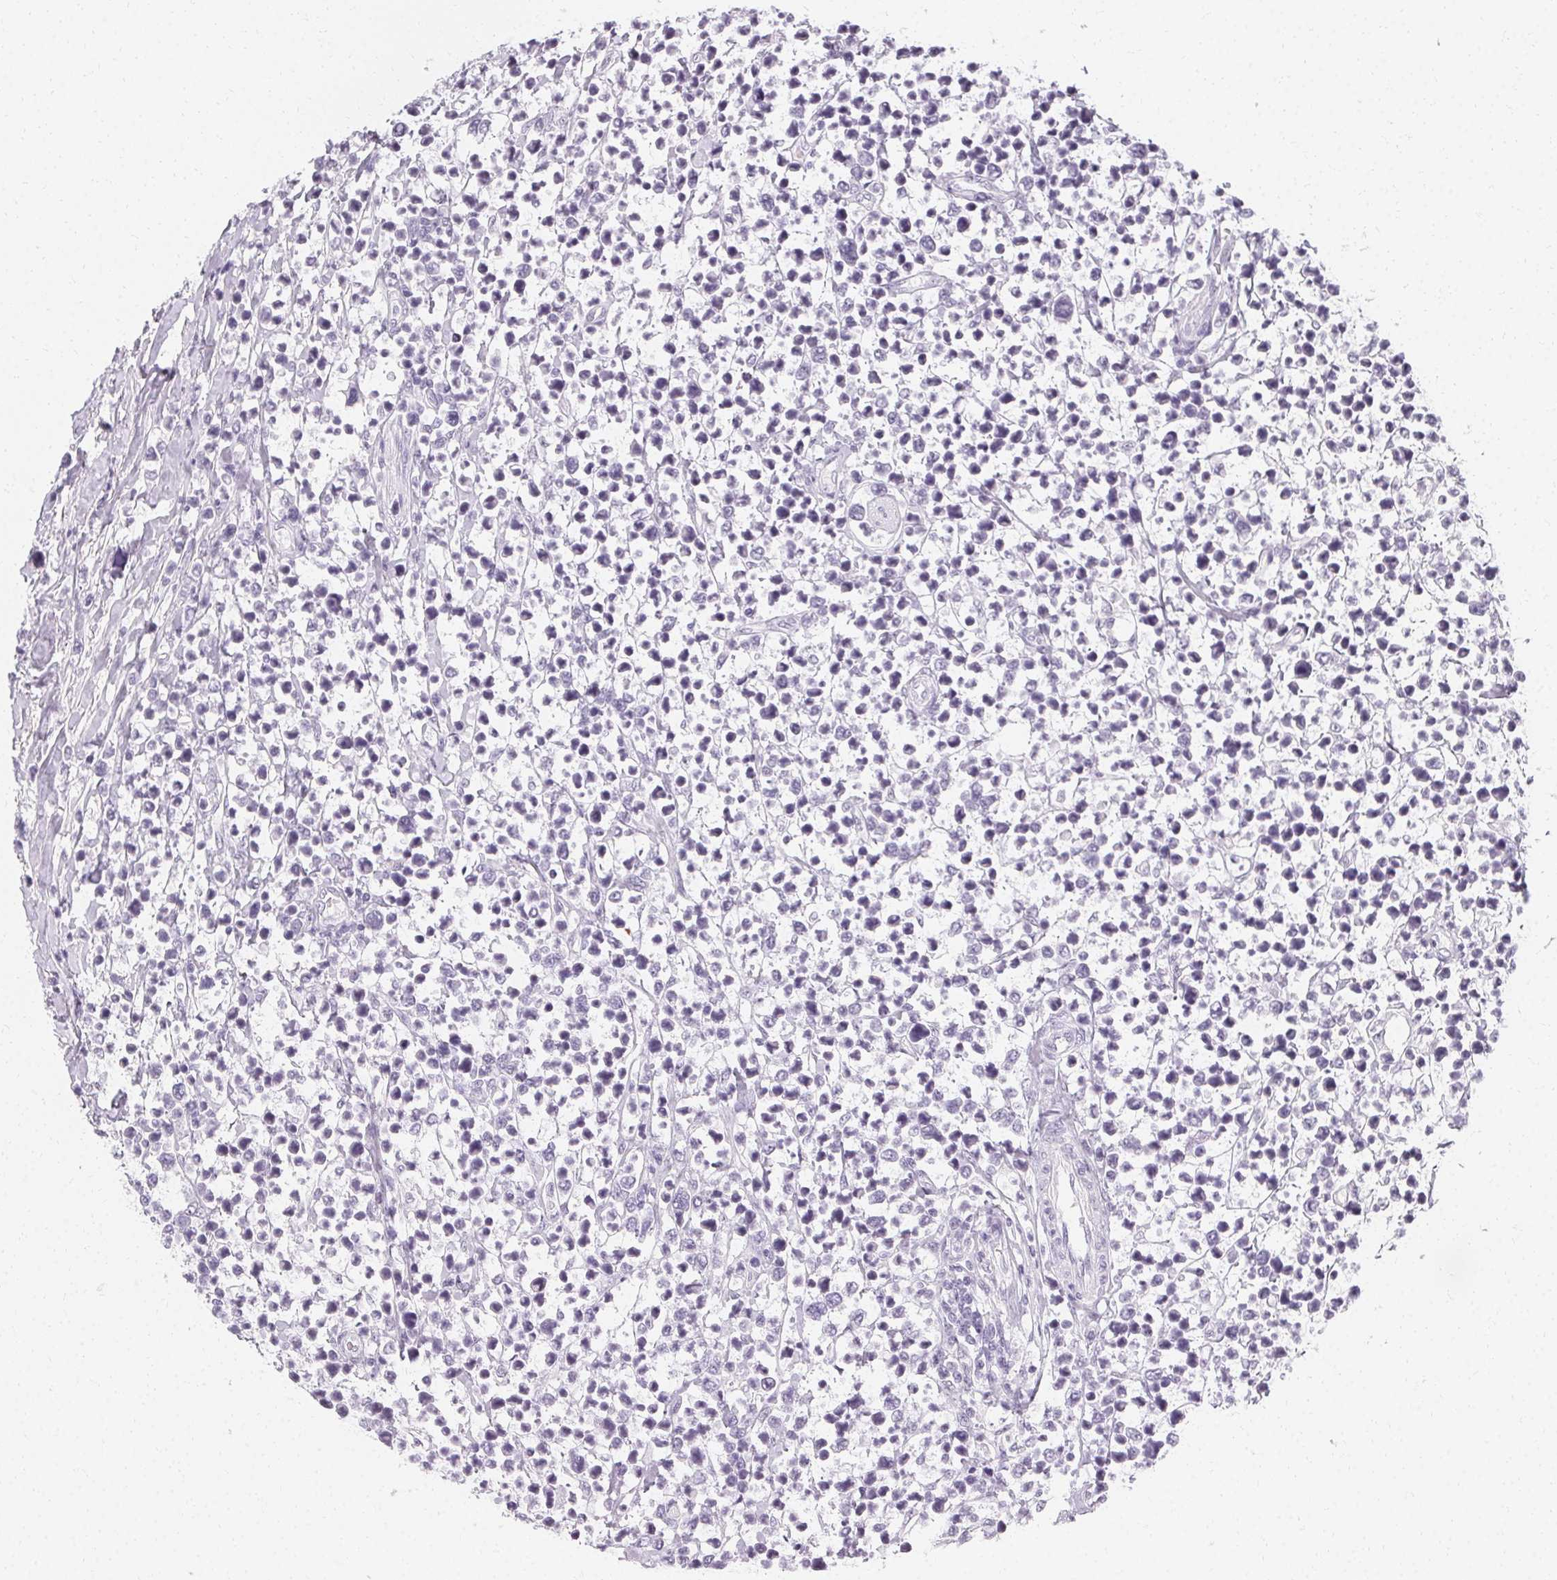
{"staining": {"intensity": "negative", "quantity": "none", "location": "none"}, "tissue": "lymphoma", "cell_type": "Tumor cells", "image_type": "cancer", "snomed": [{"axis": "morphology", "description": "Malignant lymphoma, non-Hodgkin's type, High grade"}, {"axis": "topography", "description": "Soft tissue"}], "caption": "Tumor cells are negative for brown protein staining in high-grade malignant lymphoma, non-Hodgkin's type.", "gene": "SYNPR", "patient": {"sex": "female", "age": 56}}